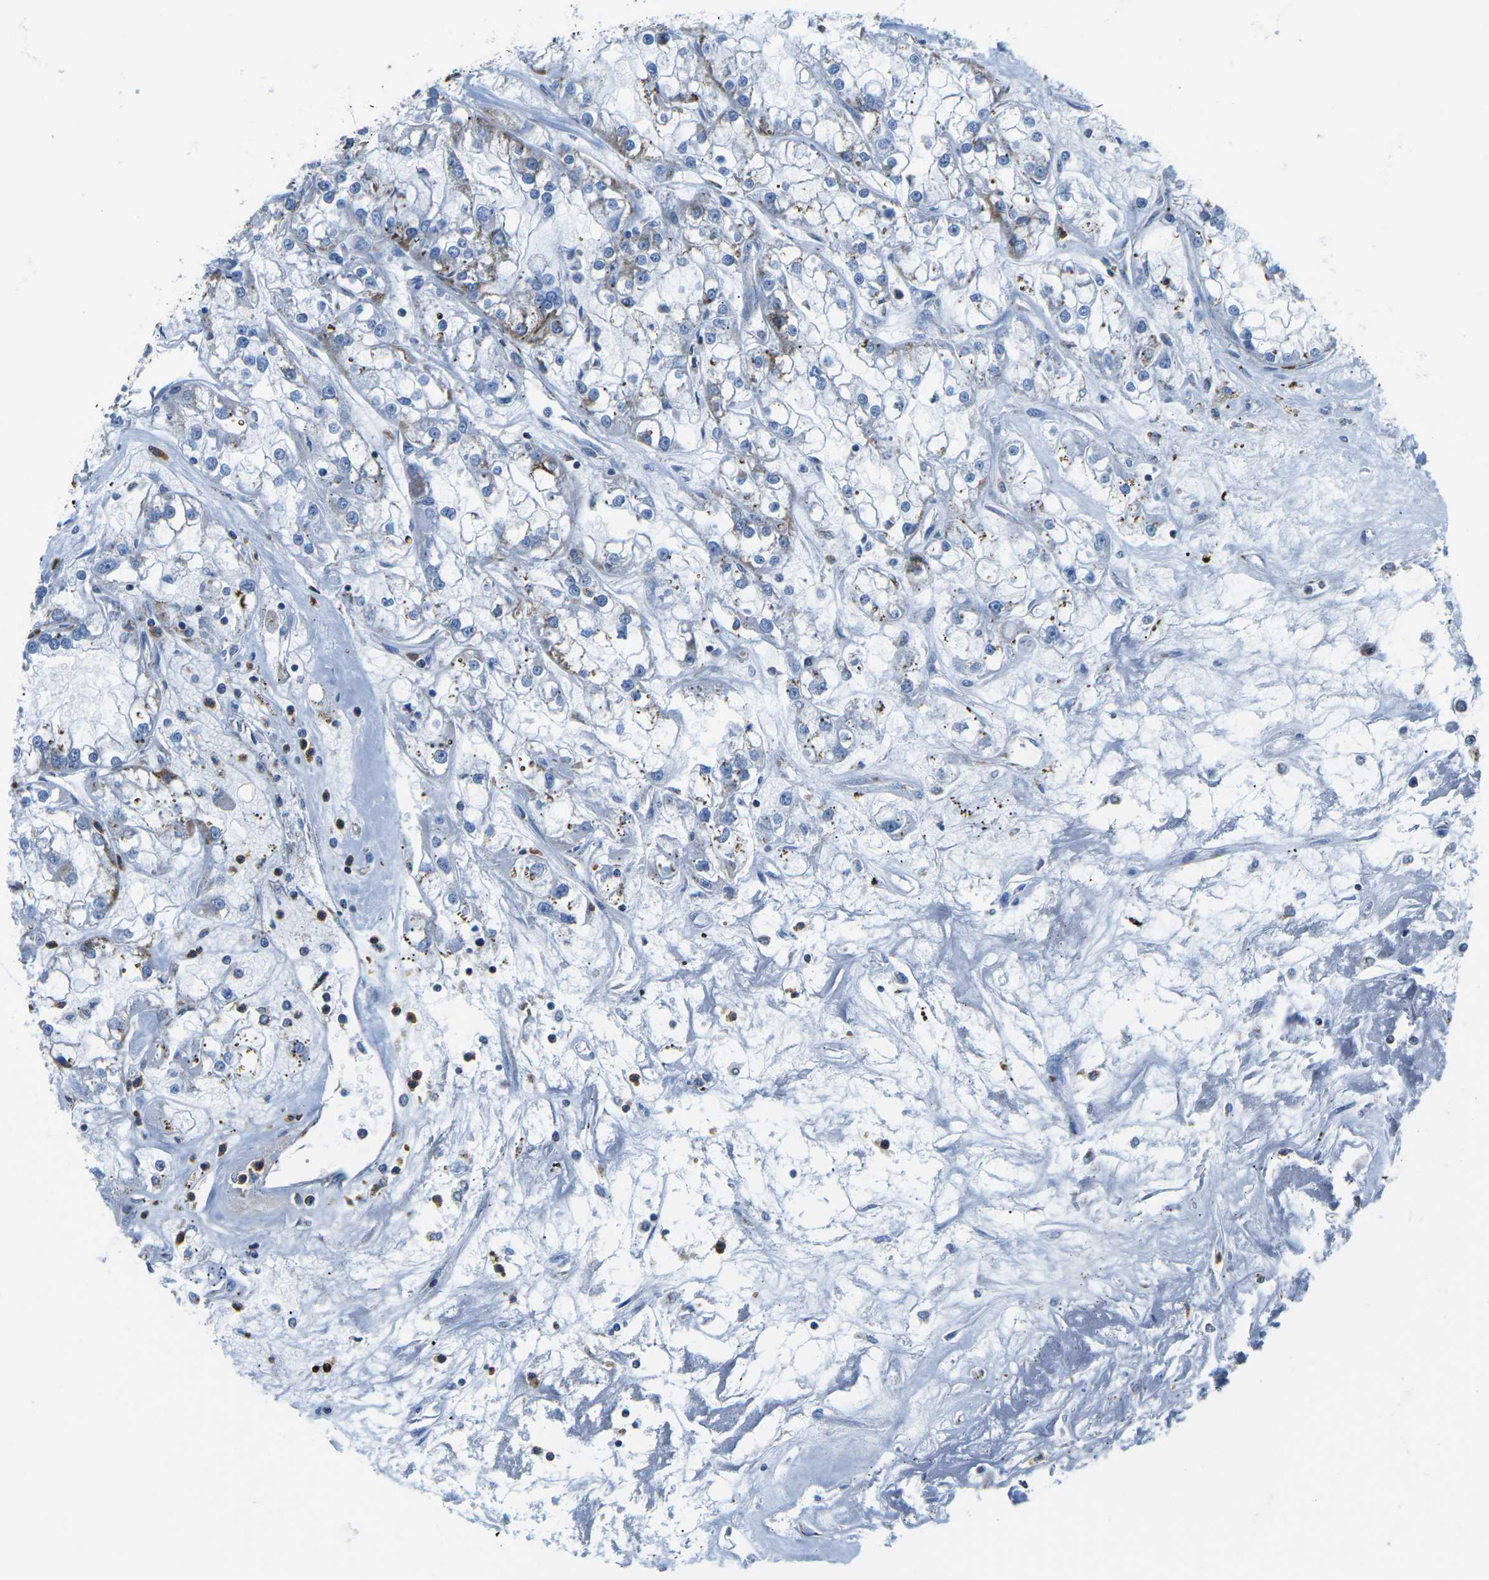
{"staining": {"intensity": "negative", "quantity": "none", "location": "none"}, "tissue": "renal cancer", "cell_type": "Tumor cells", "image_type": "cancer", "snomed": [{"axis": "morphology", "description": "Adenocarcinoma, NOS"}, {"axis": "topography", "description": "Kidney"}], "caption": "This is a image of immunohistochemistry (IHC) staining of renal adenocarcinoma, which shows no expression in tumor cells.", "gene": "COX6C", "patient": {"sex": "female", "age": 52}}